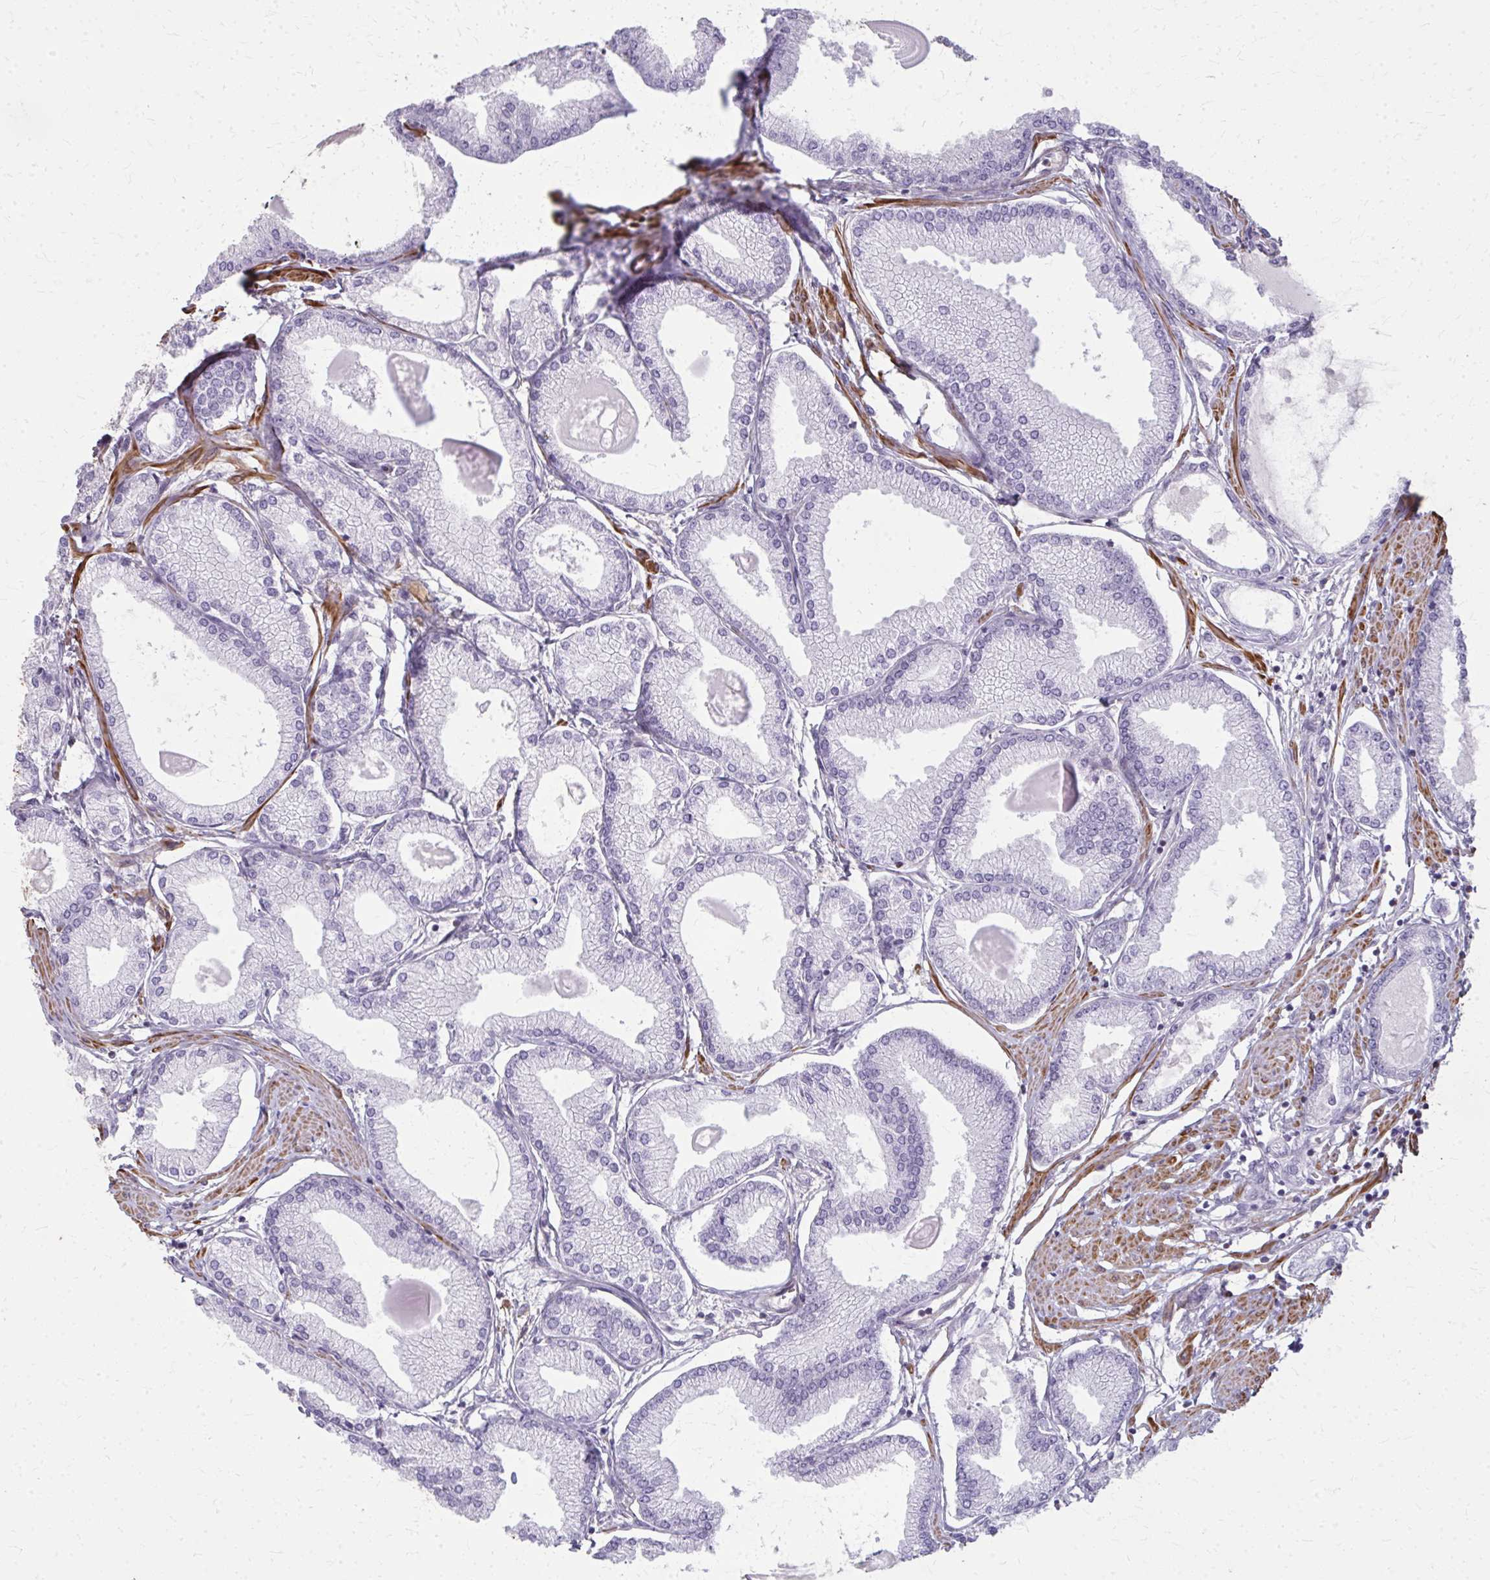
{"staining": {"intensity": "negative", "quantity": "none", "location": "none"}, "tissue": "prostate cancer", "cell_type": "Tumor cells", "image_type": "cancer", "snomed": [{"axis": "morphology", "description": "Adenocarcinoma, High grade"}, {"axis": "topography", "description": "Prostate"}], "caption": "Human prostate cancer (adenocarcinoma (high-grade)) stained for a protein using immunohistochemistry (IHC) exhibits no positivity in tumor cells.", "gene": "TENM4", "patient": {"sex": "male", "age": 68}}